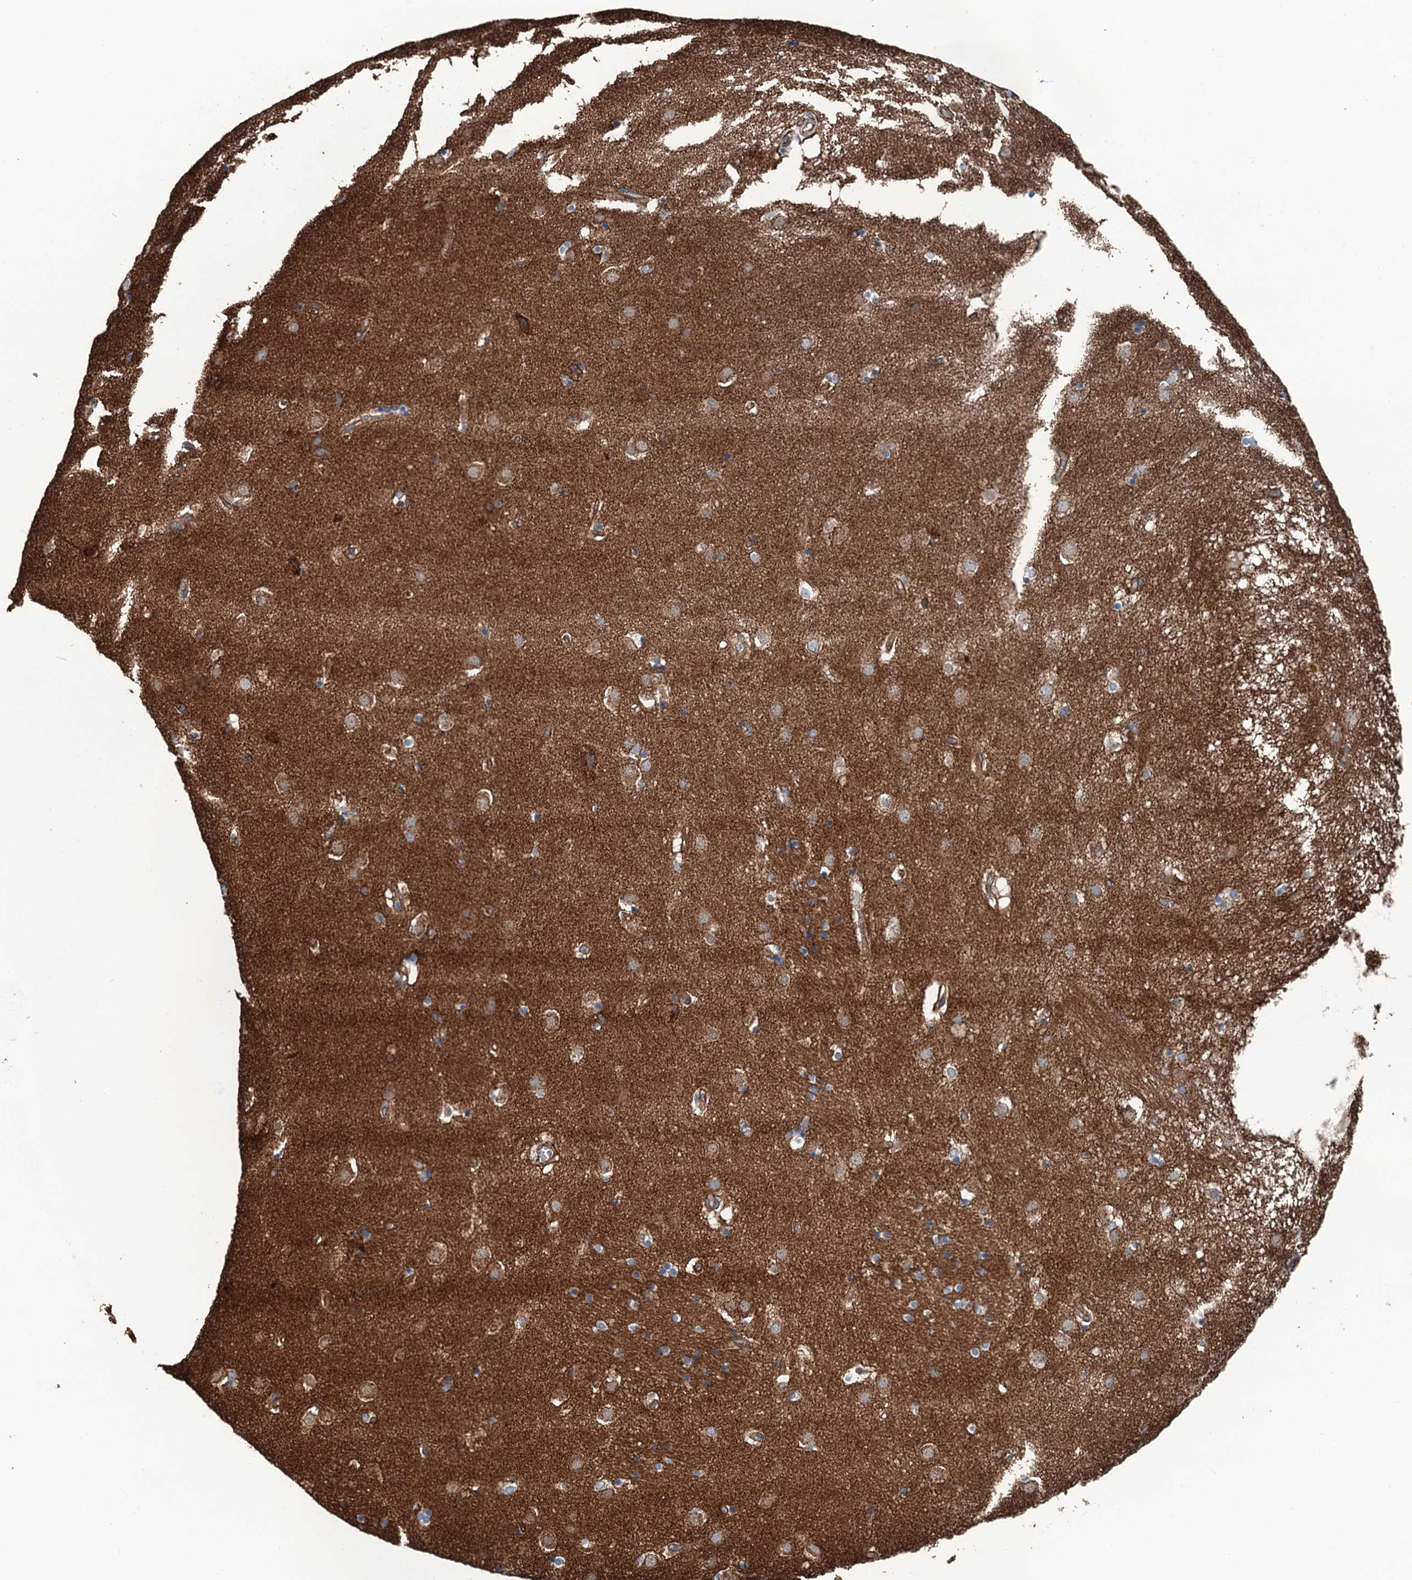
{"staining": {"intensity": "moderate", "quantity": "<25%", "location": "cytoplasmic/membranous"}, "tissue": "caudate", "cell_type": "Glial cells", "image_type": "normal", "snomed": [{"axis": "morphology", "description": "Normal tissue, NOS"}, {"axis": "topography", "description": "Lateral ventricle wall"}], "caption": "Glial cells exhibit low levels of moderate cytoplasmic/membranous expression in about <25% of cells in benign caudate.", "gene": "NMRAL1", "patient": {"sex": "male", "age": 70}}